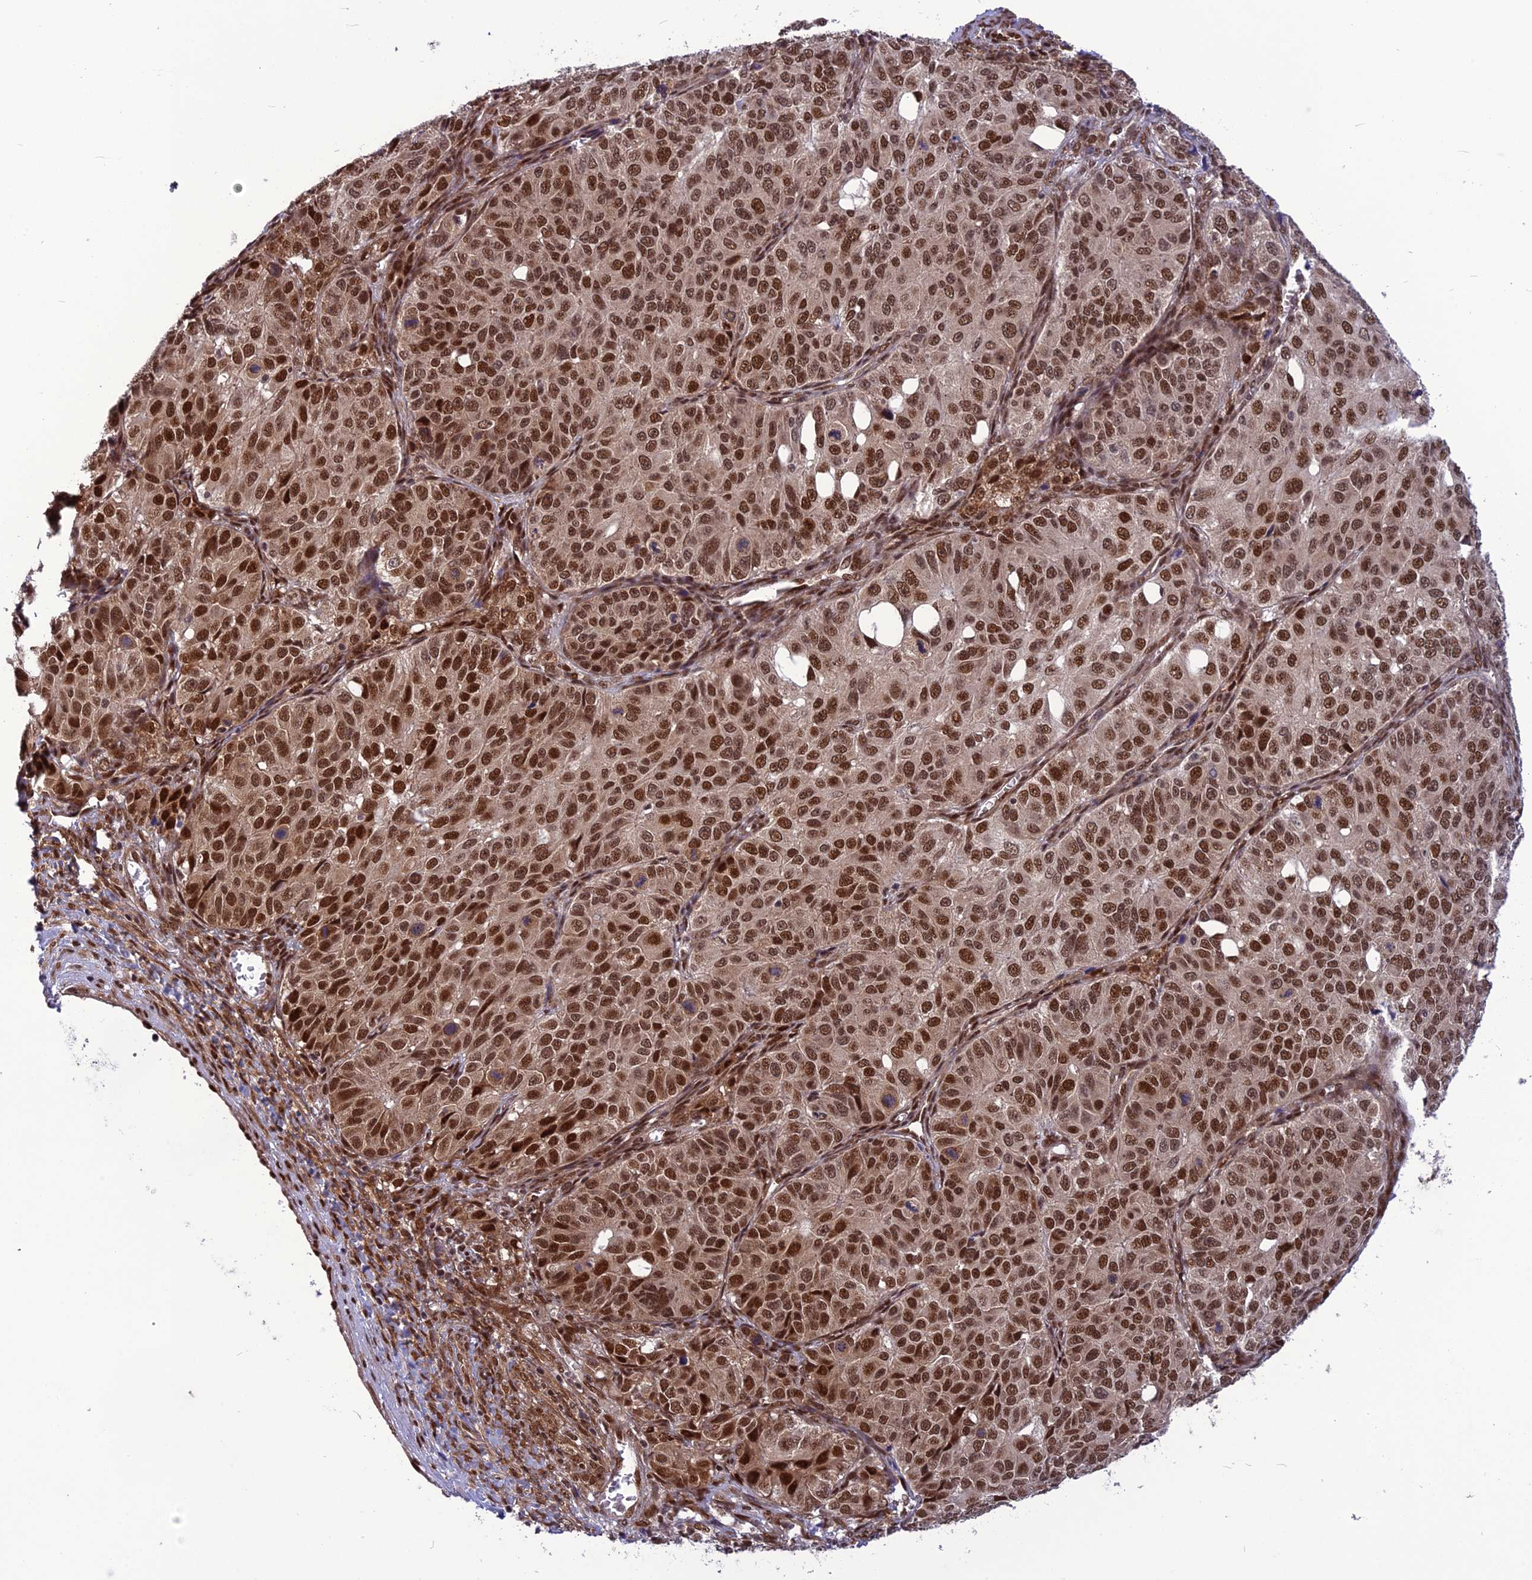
{"staining": {"intensity": "strong", "quantity": ">75%", "location": "nuclear"}, "tissue": "ovarian cancer", "cell_type": "Tumor cells", "image_type": "cancer", "snomed": [{"axis": "morphology", "description": "Carcinoma, endometroid"}, {"axis": "topography", "description": "Ovary"}], "caption": "Ovarian cancer stained with DAB IHC reveals high levels of strong nuclear expression in about >75% of tumor cells.", "gene": "RTRAF", "patient": {"sex": "female", "age": 51}}